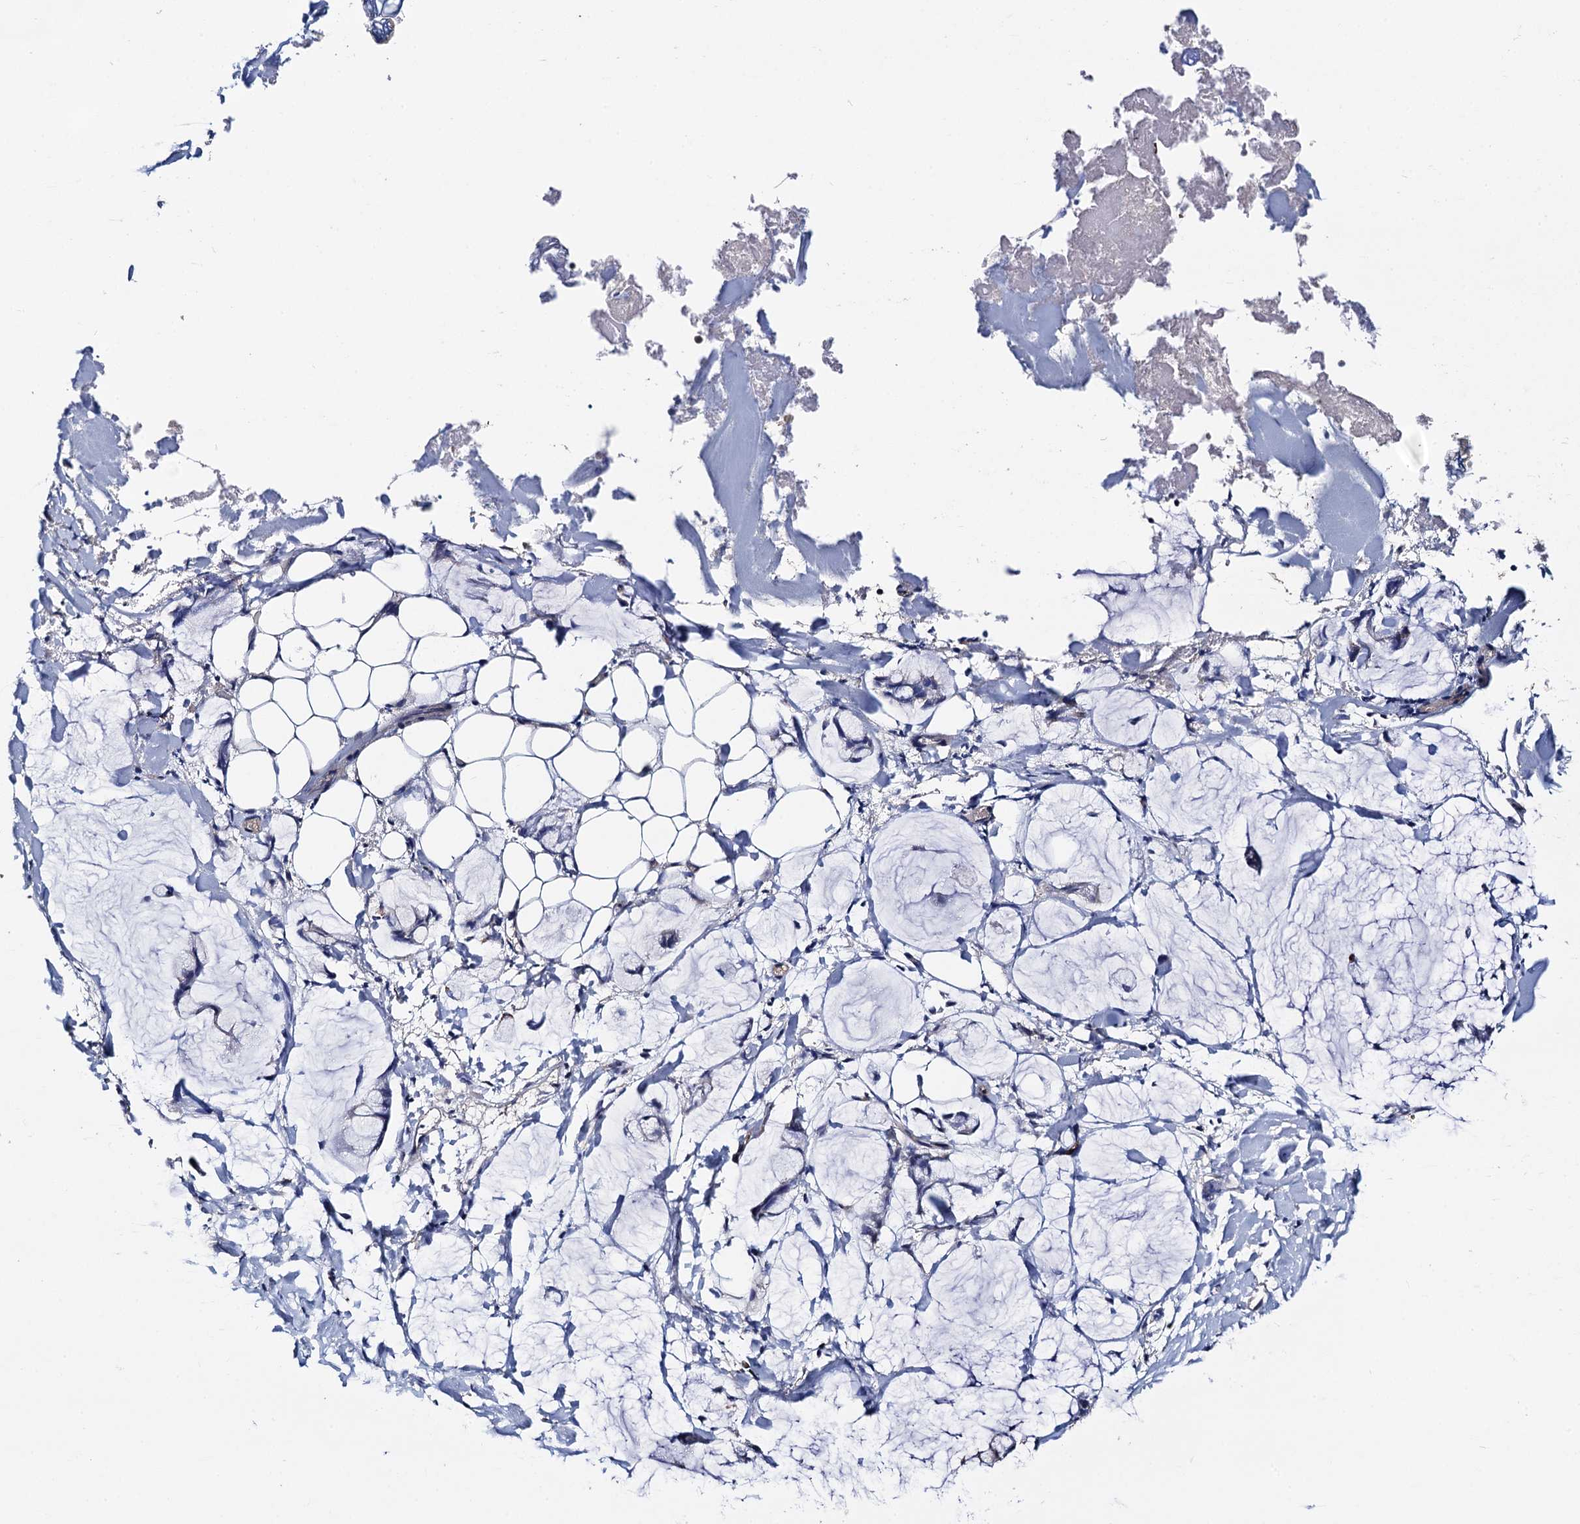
{"staining": {"intensity": "negative", "quantity": "none", "location": "none"}, "tissue": "adipose tissue", "cell_type": "Adipocytes", "image_type": "normal", "snomed": [{"axis": "morphology", "description": "Normal tissue, NOS"}, {"axis": "morphology", "description": "Adenocarcinoma, NOS"}, {"axis": "topography", "description": "Colon"}, {"axis": "topography", "description": "Peripheral nerve tissue"}], "caption": "IHC histopathology image of unremarkable human adipose tissue stained for a protein (brown), which exhibits no expression in adipocytes.", "gene": "PTCD3", "patient": {"sex": "male", "age": 14}}